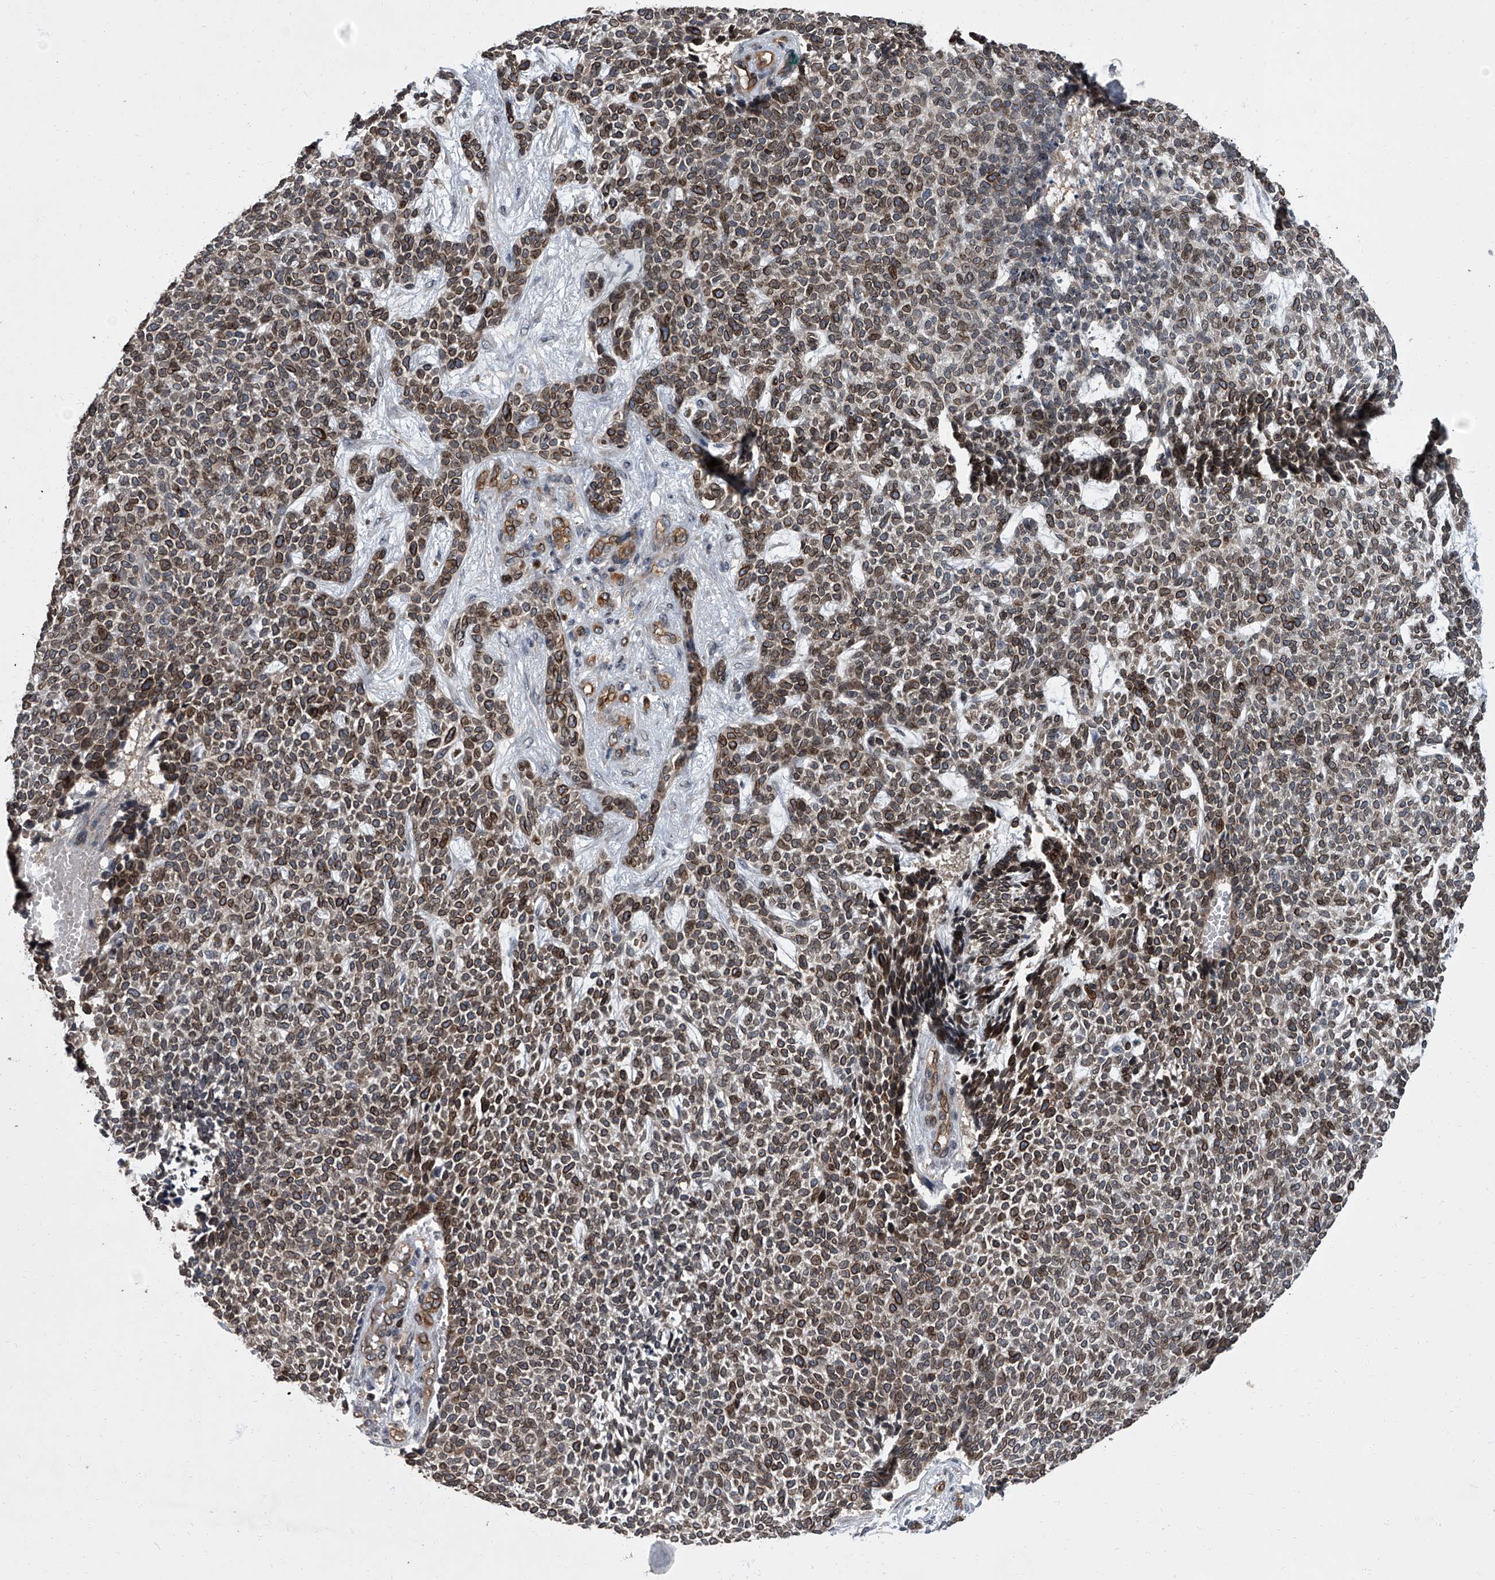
{"staining": {"intensity": "moderate", "quantity": ">75%", "location": "cytoplasmic/membranous,nuclear"}, "tissue": "skin cancer", "cell_type": "Tumor cells", "image_type": "cancer", "snomed": [{"axis": "morphology", "description": "Basal cell carcinoma"}, {"axis": "topography", "description": "Skin"}], "caption": "Brown immunohistochemical staining in skin basal cell carcinoma displays moderate cytoplasmic/membranous and nuclear positivity in about >75% of tumor cells.", "gene": "LRRC8C", "patient": {"sex": "female", "age": 84}}